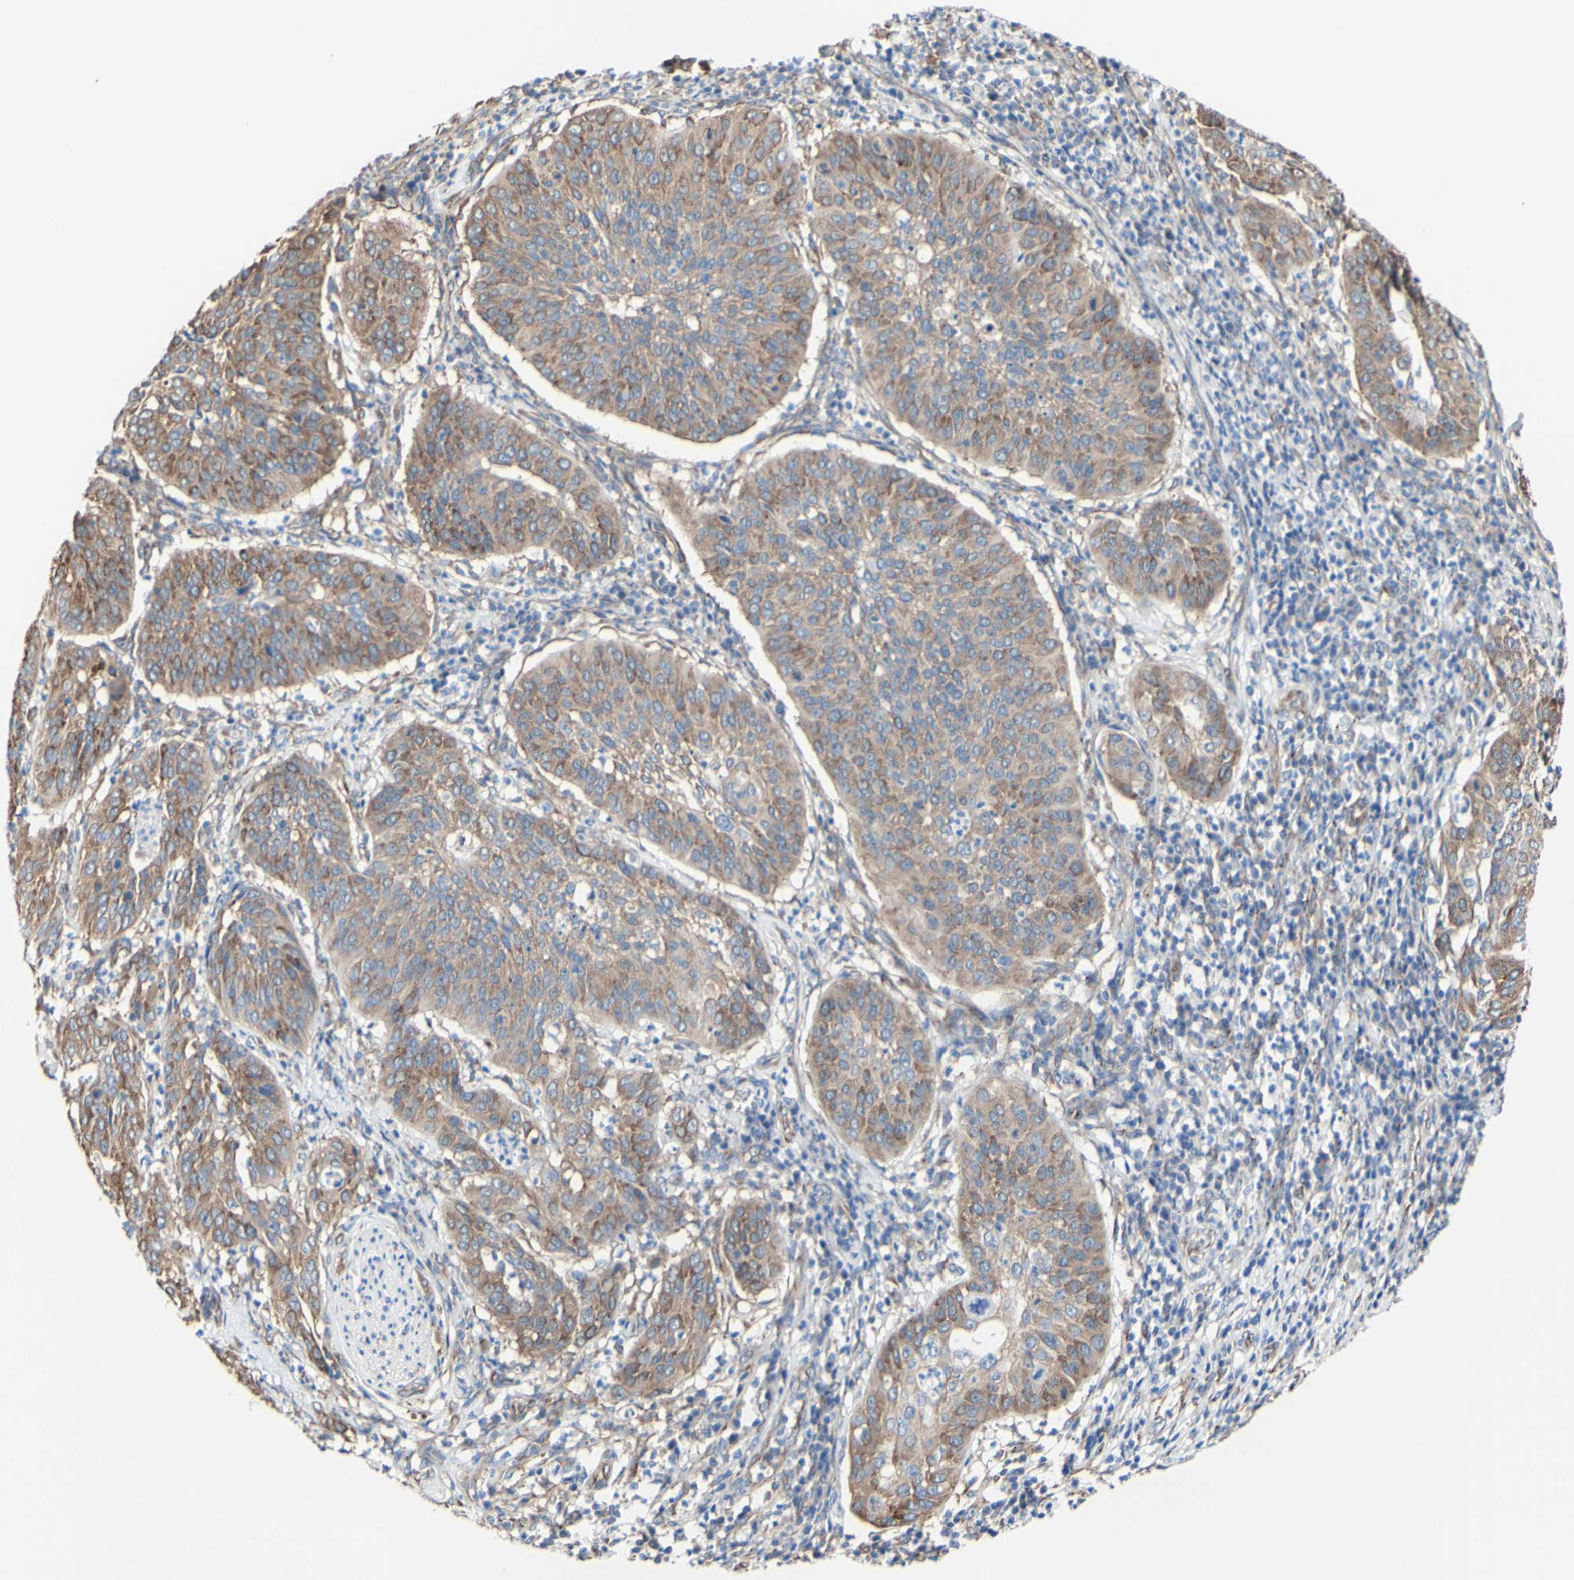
{"staining": {"intensity": "moderate", "quantity": ">75%", "location": "cytoplasmic/membranous"}, "tissue": "cervical cancer", "cell_type": "Tumor cells", "image_type": "cancer", "snomed": [{"axis": "morphology", "description": "Normal tissue, NOS"}, {"axis": "morphology", "description": "Squamous cell carcinoma, NOS"}, {"axis": "topography", "description": "Cervix"}], "caption": "This image reveals cervical cancer stained with immunohistochemistry to label a protein in brown. The cytoplasmic/membranous of tumor cells show moderate positivity for the protein. Nuclei are counter-stained blue.", "gene": "LRIG3", "patient": {"sex": "female", "age": 39}}